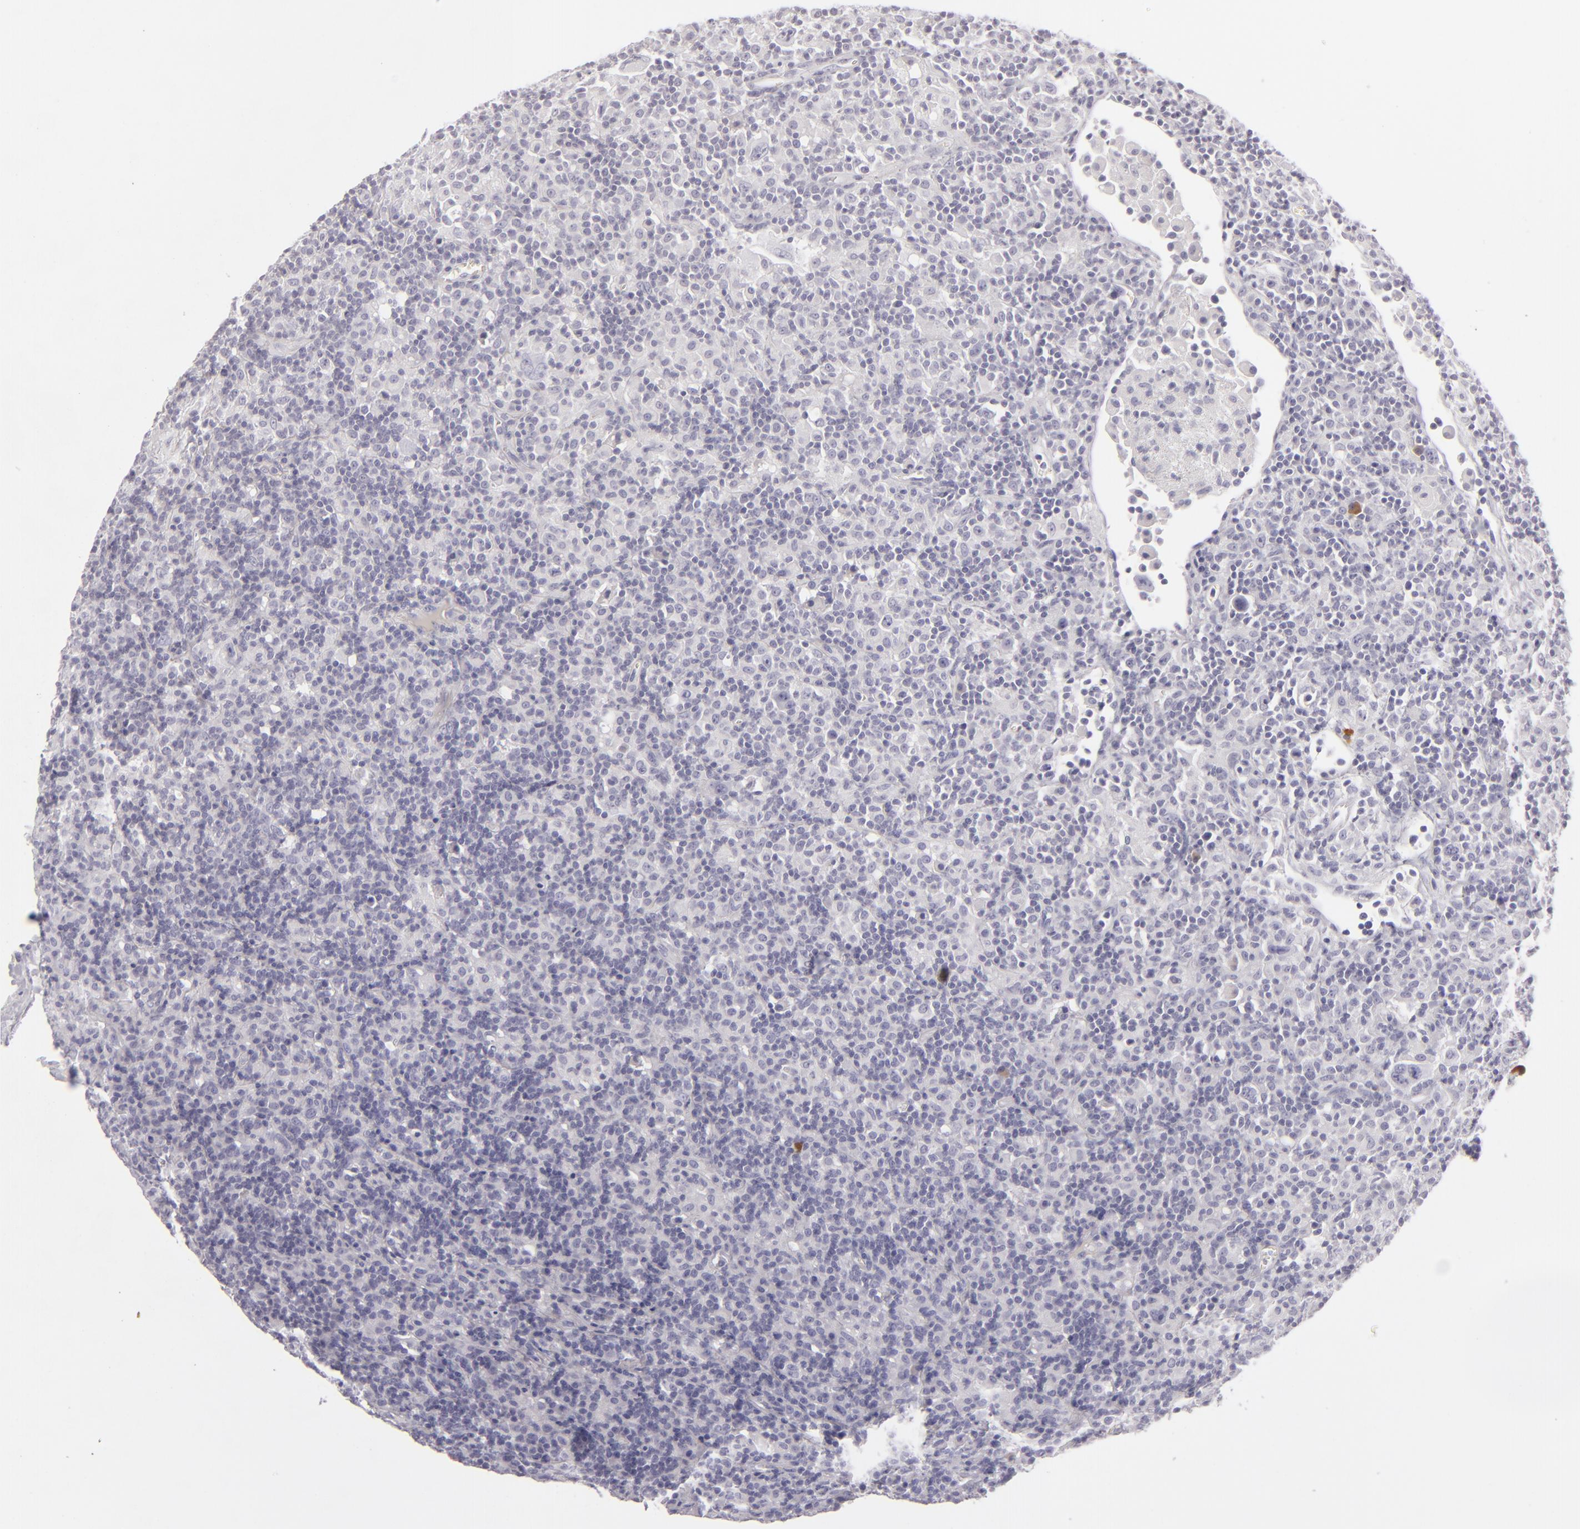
{"staining": {"intensity": "negative", "quantity": "none", "location": "none"}, "tissue": "lymphoma", "cell_type": "Tumor cells", "image_type": "cancer", "snomed": [{"axis": "morphology", "description": "Hodgkin's disease, NOS"}, {"axis": "topography", "description": "Lymph node"}], "caption": "Tumor cells are negative for brown protein staining in Hodgkin's disease.", "gene": "CDX2", "patient": {"sex": "male", "age": 46}}